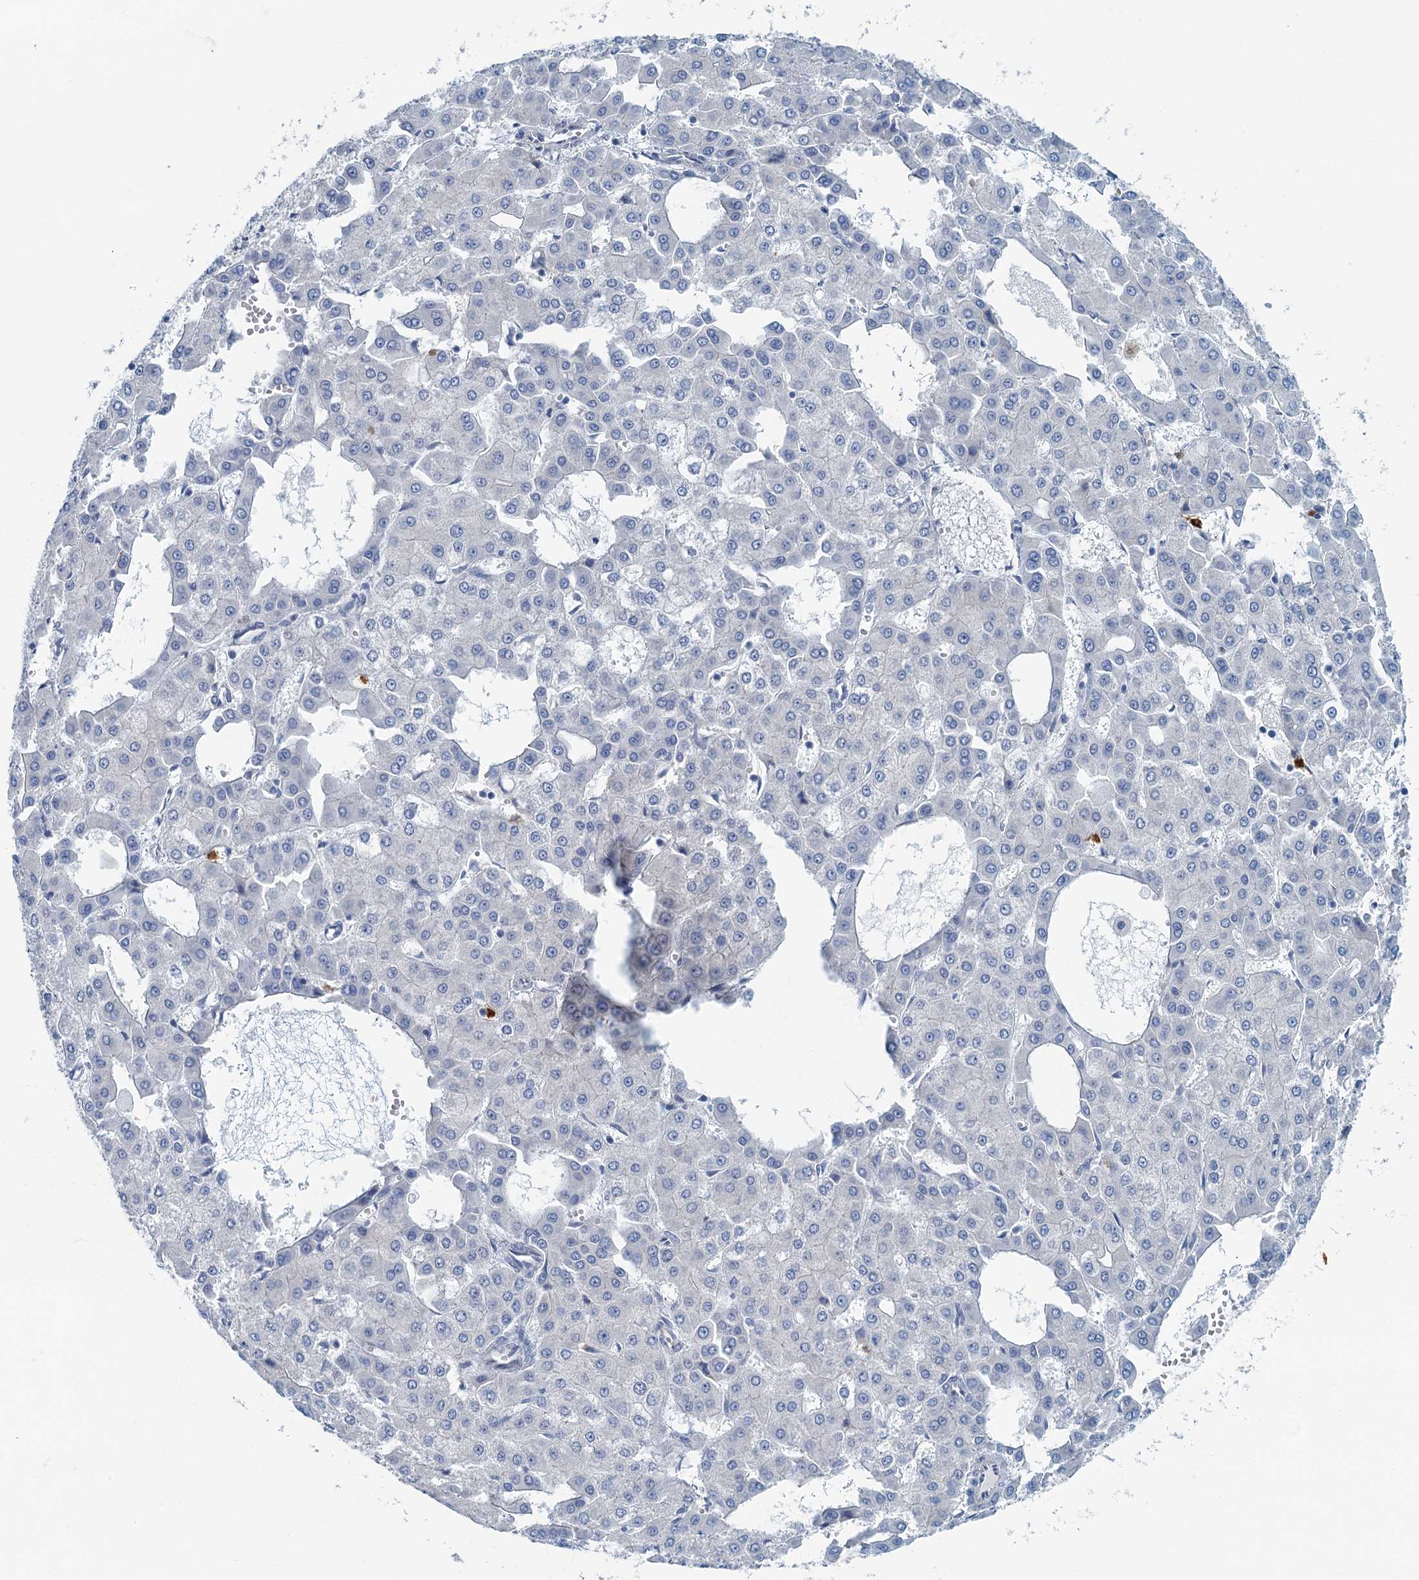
{"staining": {"intensity": "negative", "quantity": "none", "location": "none"}, "tissue": "liver cancer", "cell_type": "Tumor cells", "image_type": "cancer", "snomed": [{"axis": "morphology", "description": "Carcinoma, Hepatocellular, NOS"}, {"axis": "topography", "description": "Liver"}], "caption": "Protein analysis of liver cancer (hepatocellular carcinoma) exhibits no significant staining in tumor cells.", "gene": "ANKDD1A", "patient": {"sex": "male", "age": 47}}